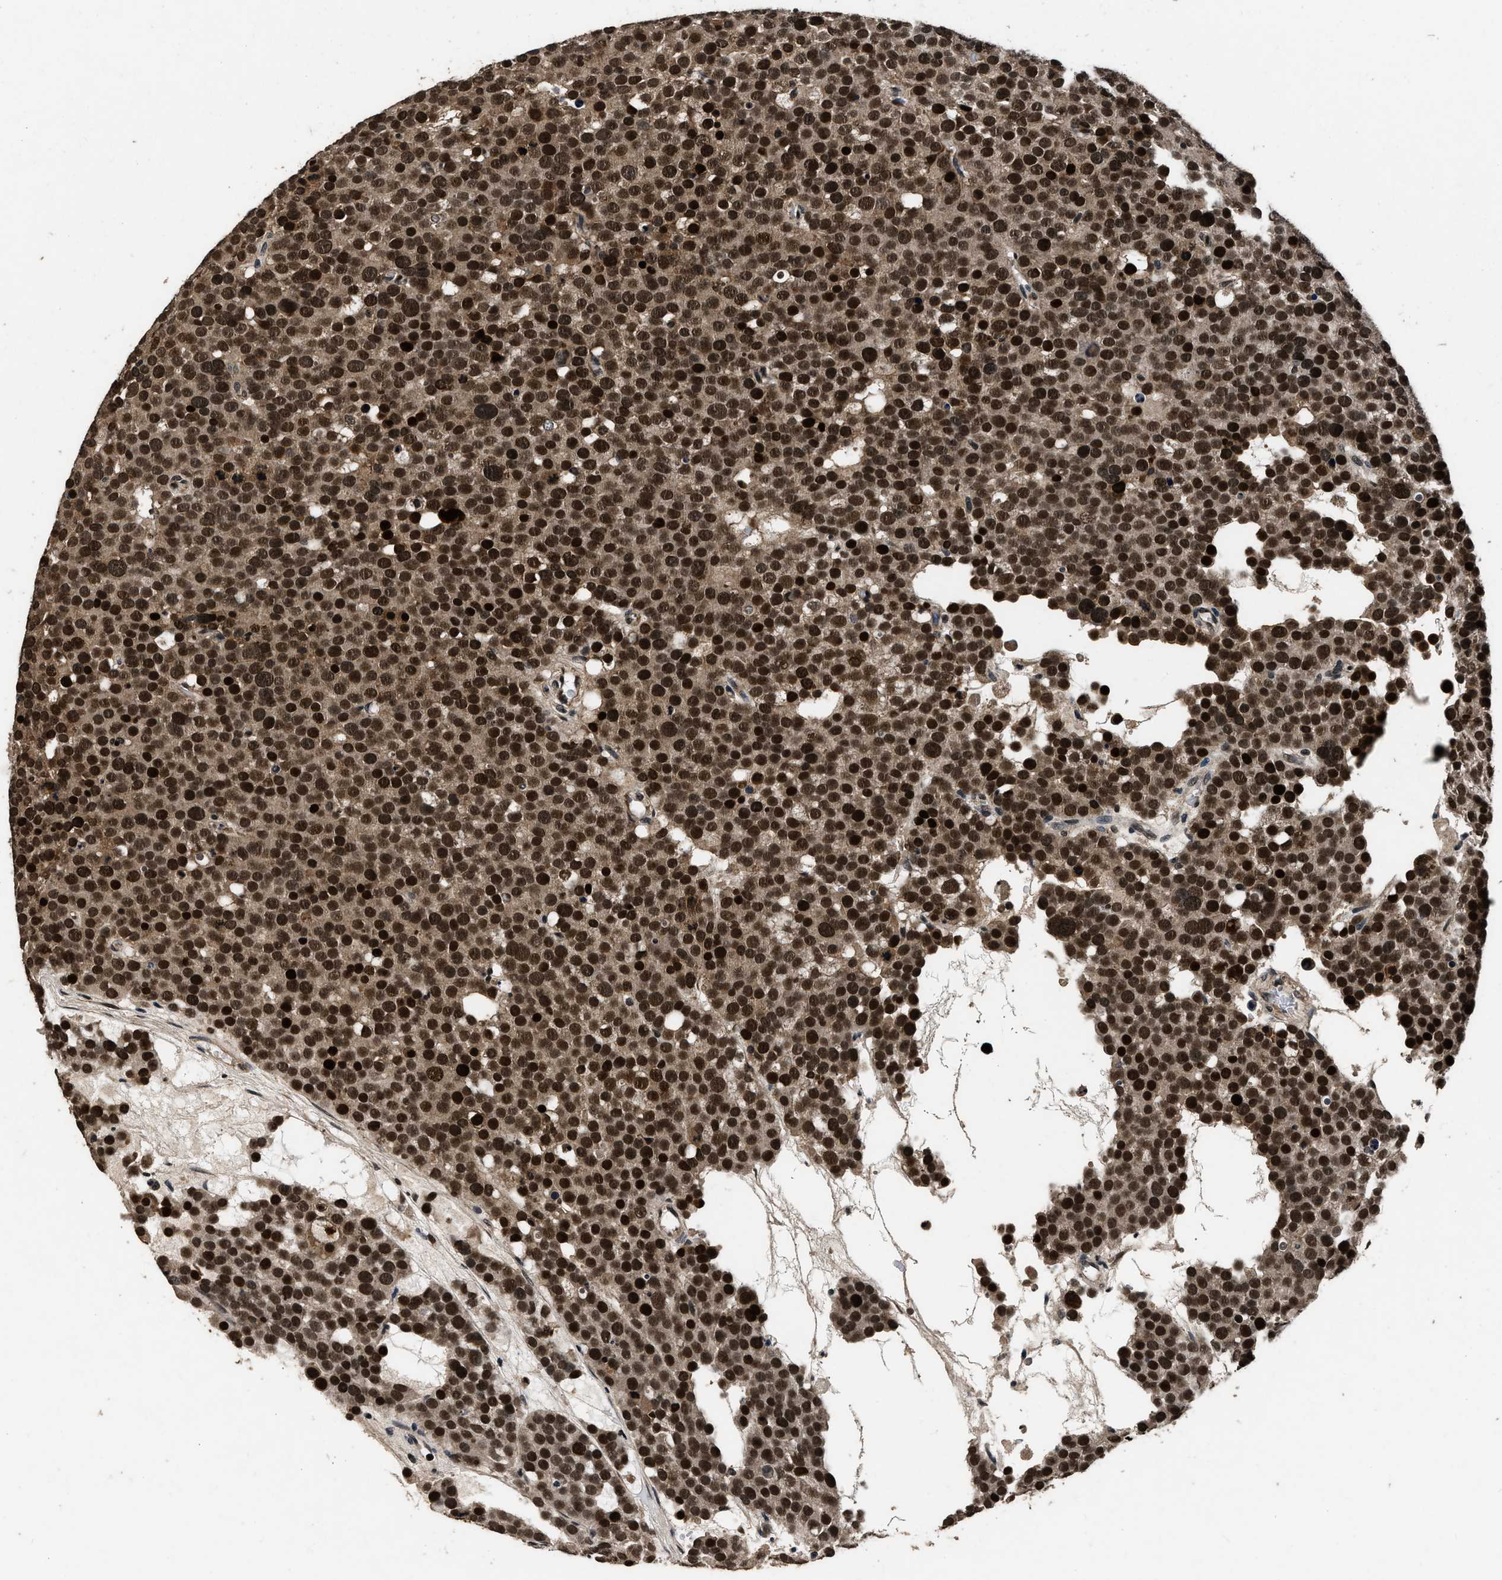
{"staining": {"intensity": "strong", "quantity": ">75%", "location": "nuclear"}, "tissue": "testis cancer", "cell_type": "Tumor cells", "image_type": "cancer", "snomed": [{"axis": "morphology", "description": "Seminoma, NOS"}, {"axis": "topography", "description": "Testis"}], "caption": "Strong nuclear staining for a protein is appreciated in approximately >75% of tumor cells of seminoma (testis) using IHC.", "gene": "CSTF1", "patient": {"sex": "male", "age": 71}}